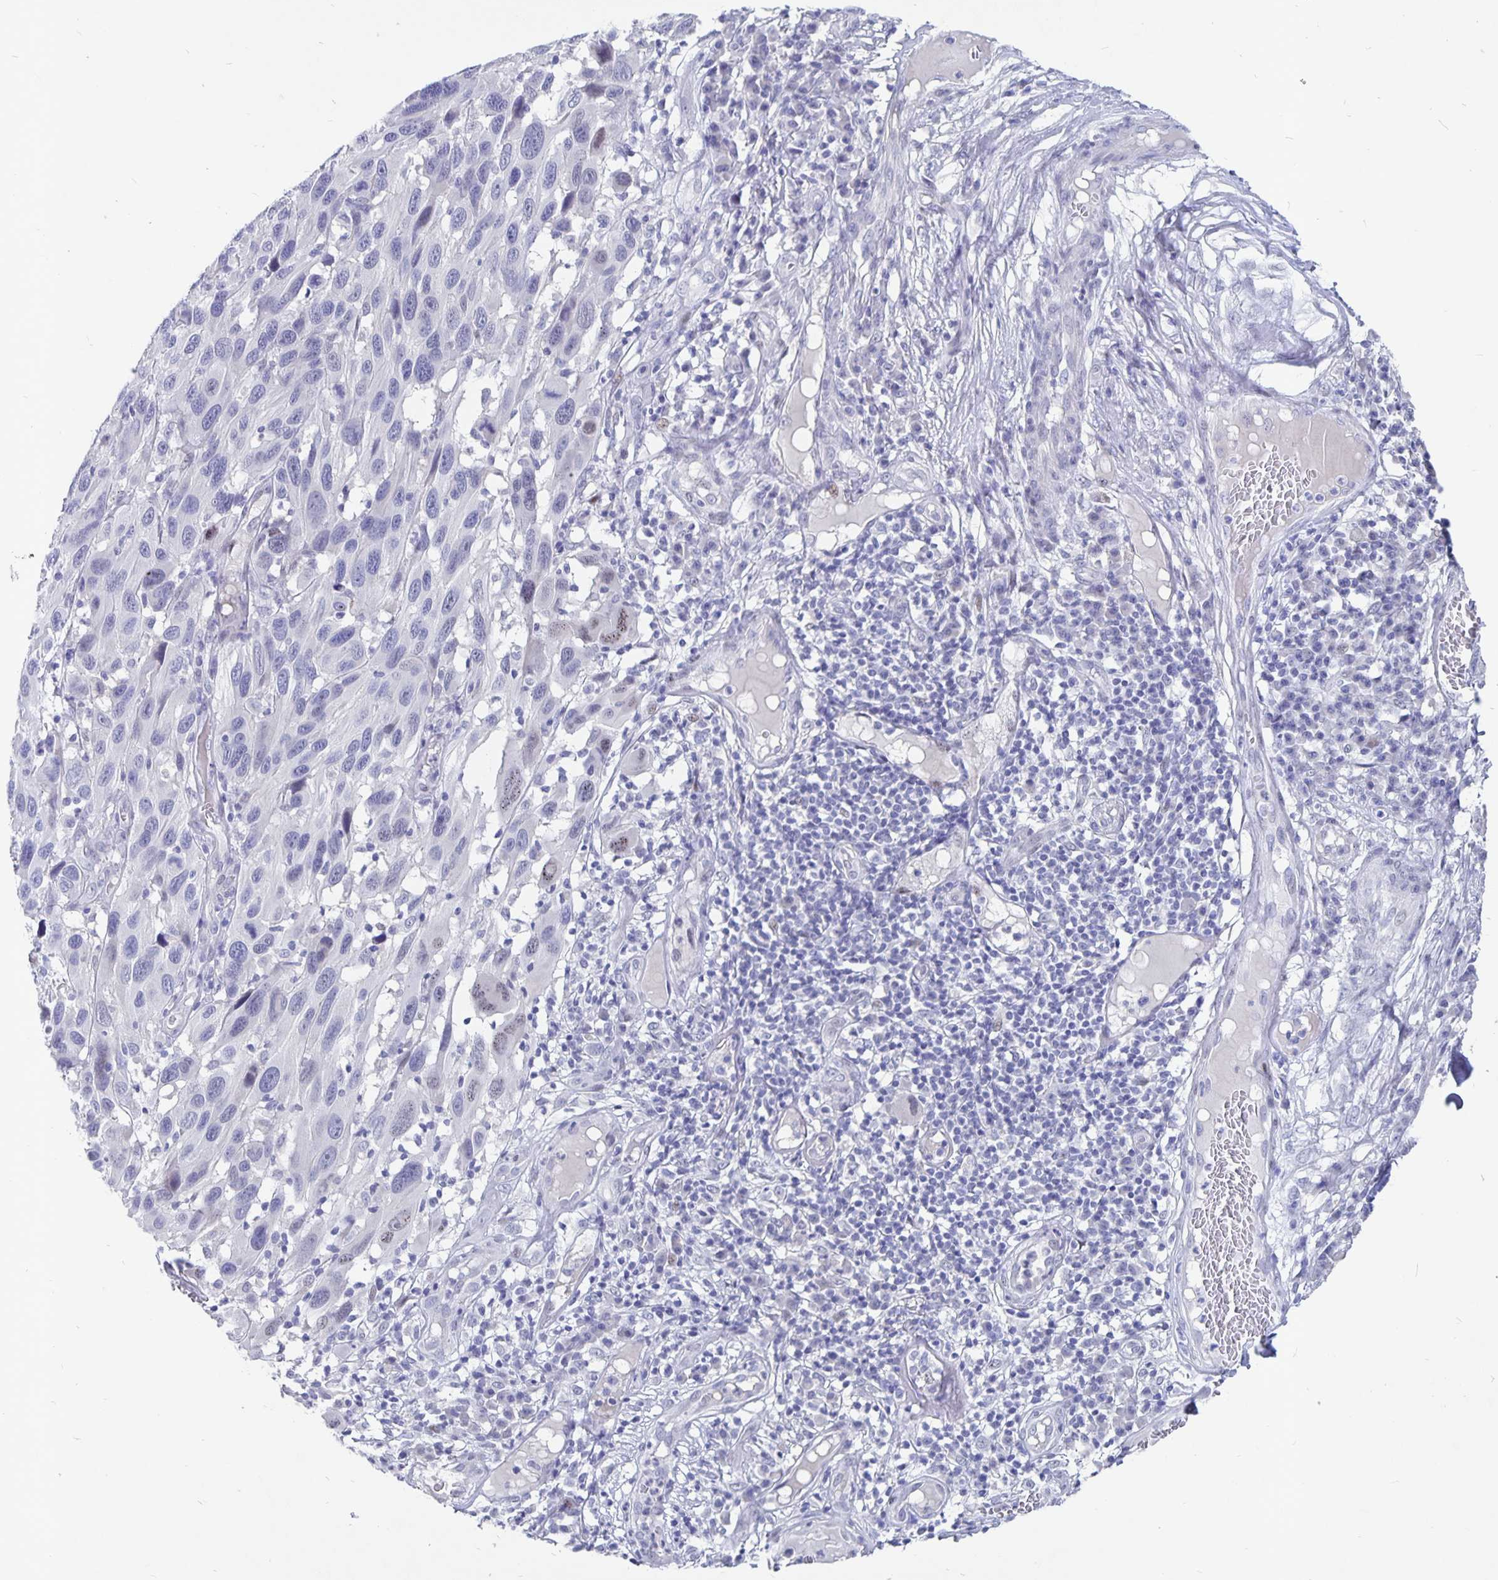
{"staining": {"intensity": "weak", "quantity": "<25%", "location": "nuclear"}, "tissue": "melanoma", "cell_type": "Tumor cells", "image_type": "cancer", "snomed": [{"axis": "morphology", "description": "Malignant melanoma, NOS"}, {"axis": "topography", "description": "Skin"}], "caption": "This photomicrograph is of malignant melanoma stained with immunohistochemistry (IHC) to label a protein in brown with the nuclei are counter-stained blue. There is no expression in tumor cells.", "gene": "SMOC1", "patient": {"sex": "male", "age": 53}}